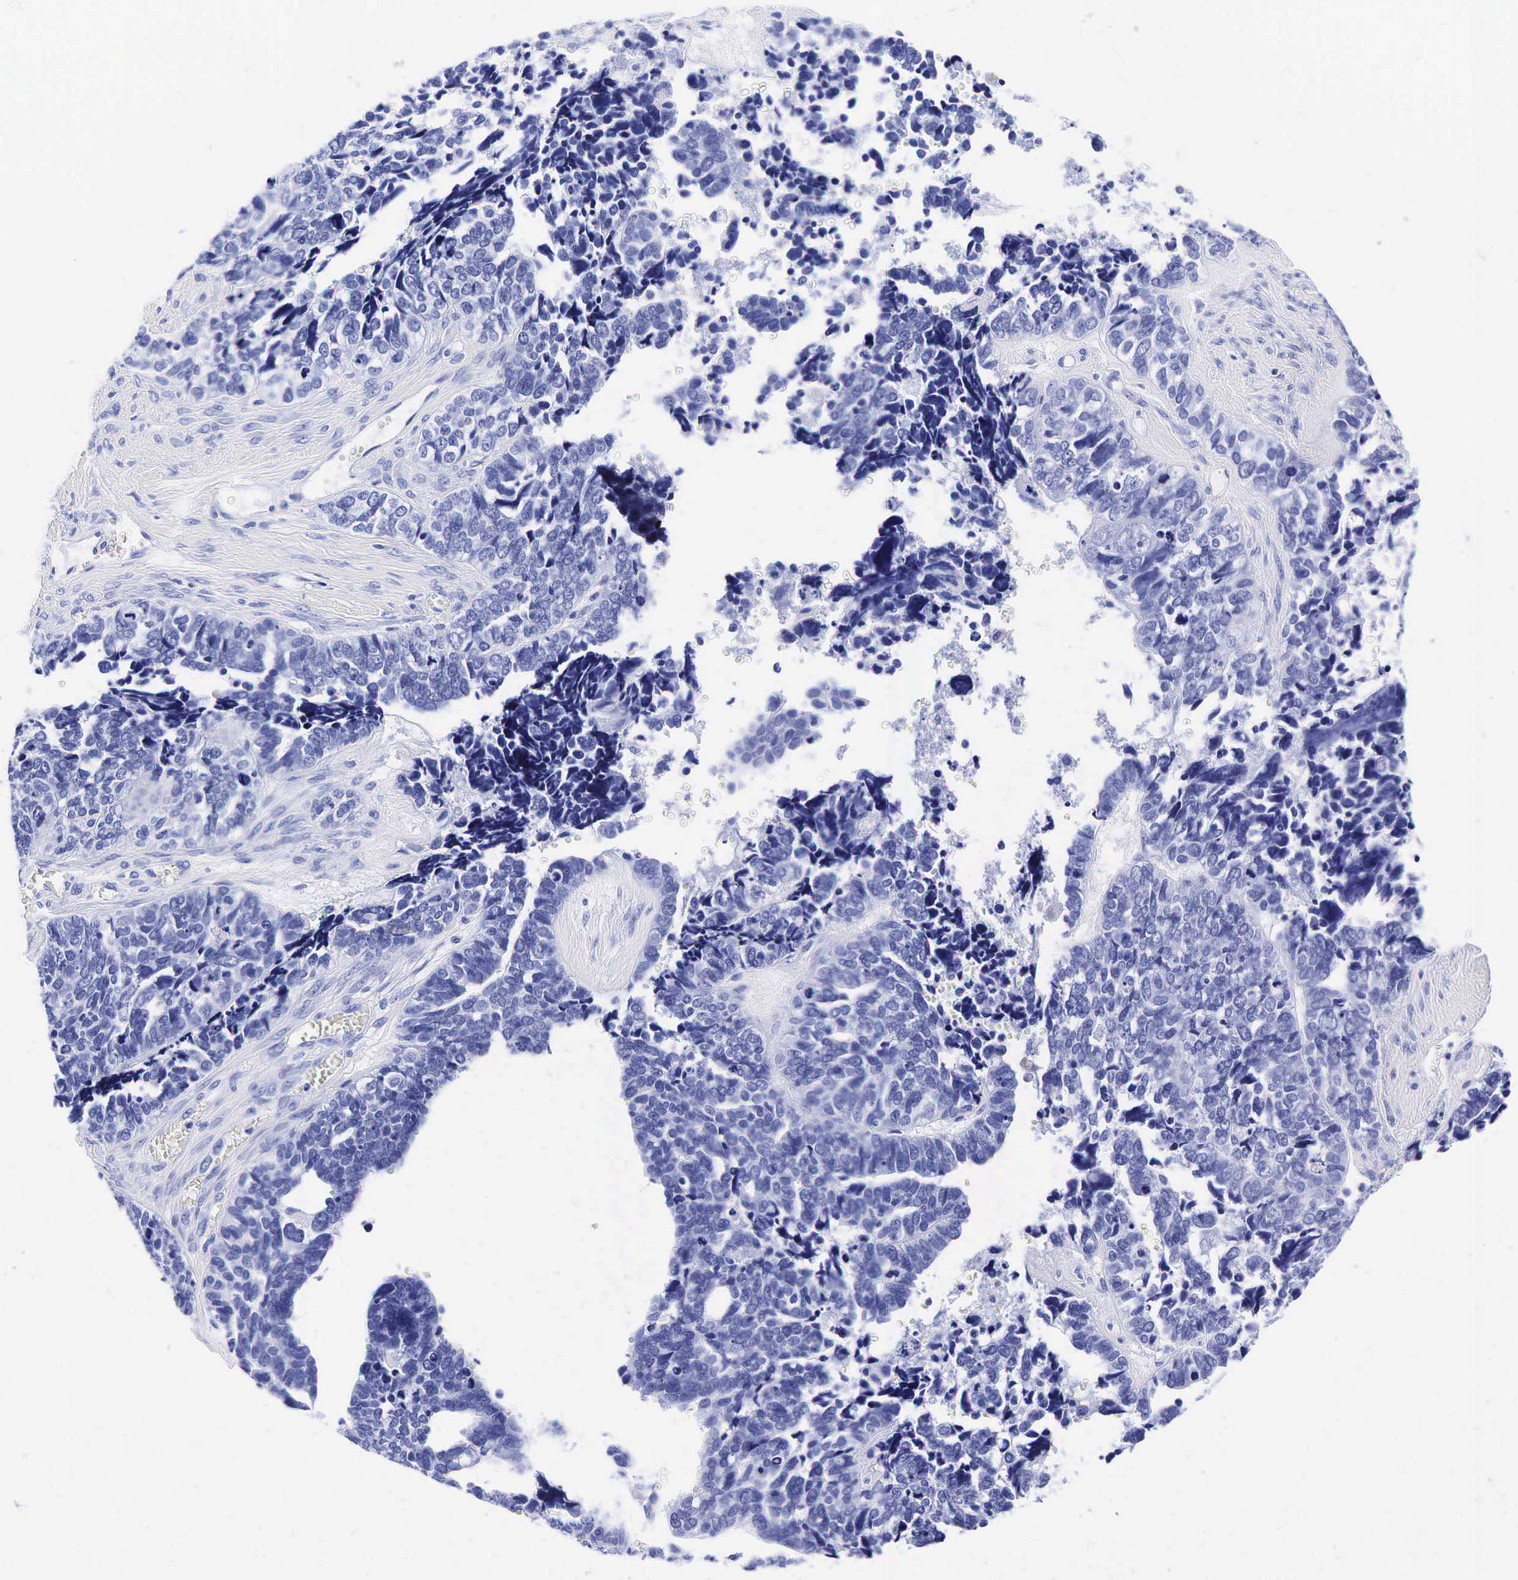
{"staining": {"intensity": "negative", "quantity": "none", "location": "none"}, "tissue": "ovarian cancer", "cell_type": "Tumor cells", "image_type": "cancer", "snomed": [{"axis": "morphology", "description": "Cystadenocarcinoma, serous, NOS"}, {"axis": "topography", "description": "Ovary"}], "caption": "Immunohistochemical staining of serous cystadenocarcinoma (ovarian) reveals no significant staining in tumor cells.", "gene": "KLK3", "patient": {"sex": "female", "age": 77}}